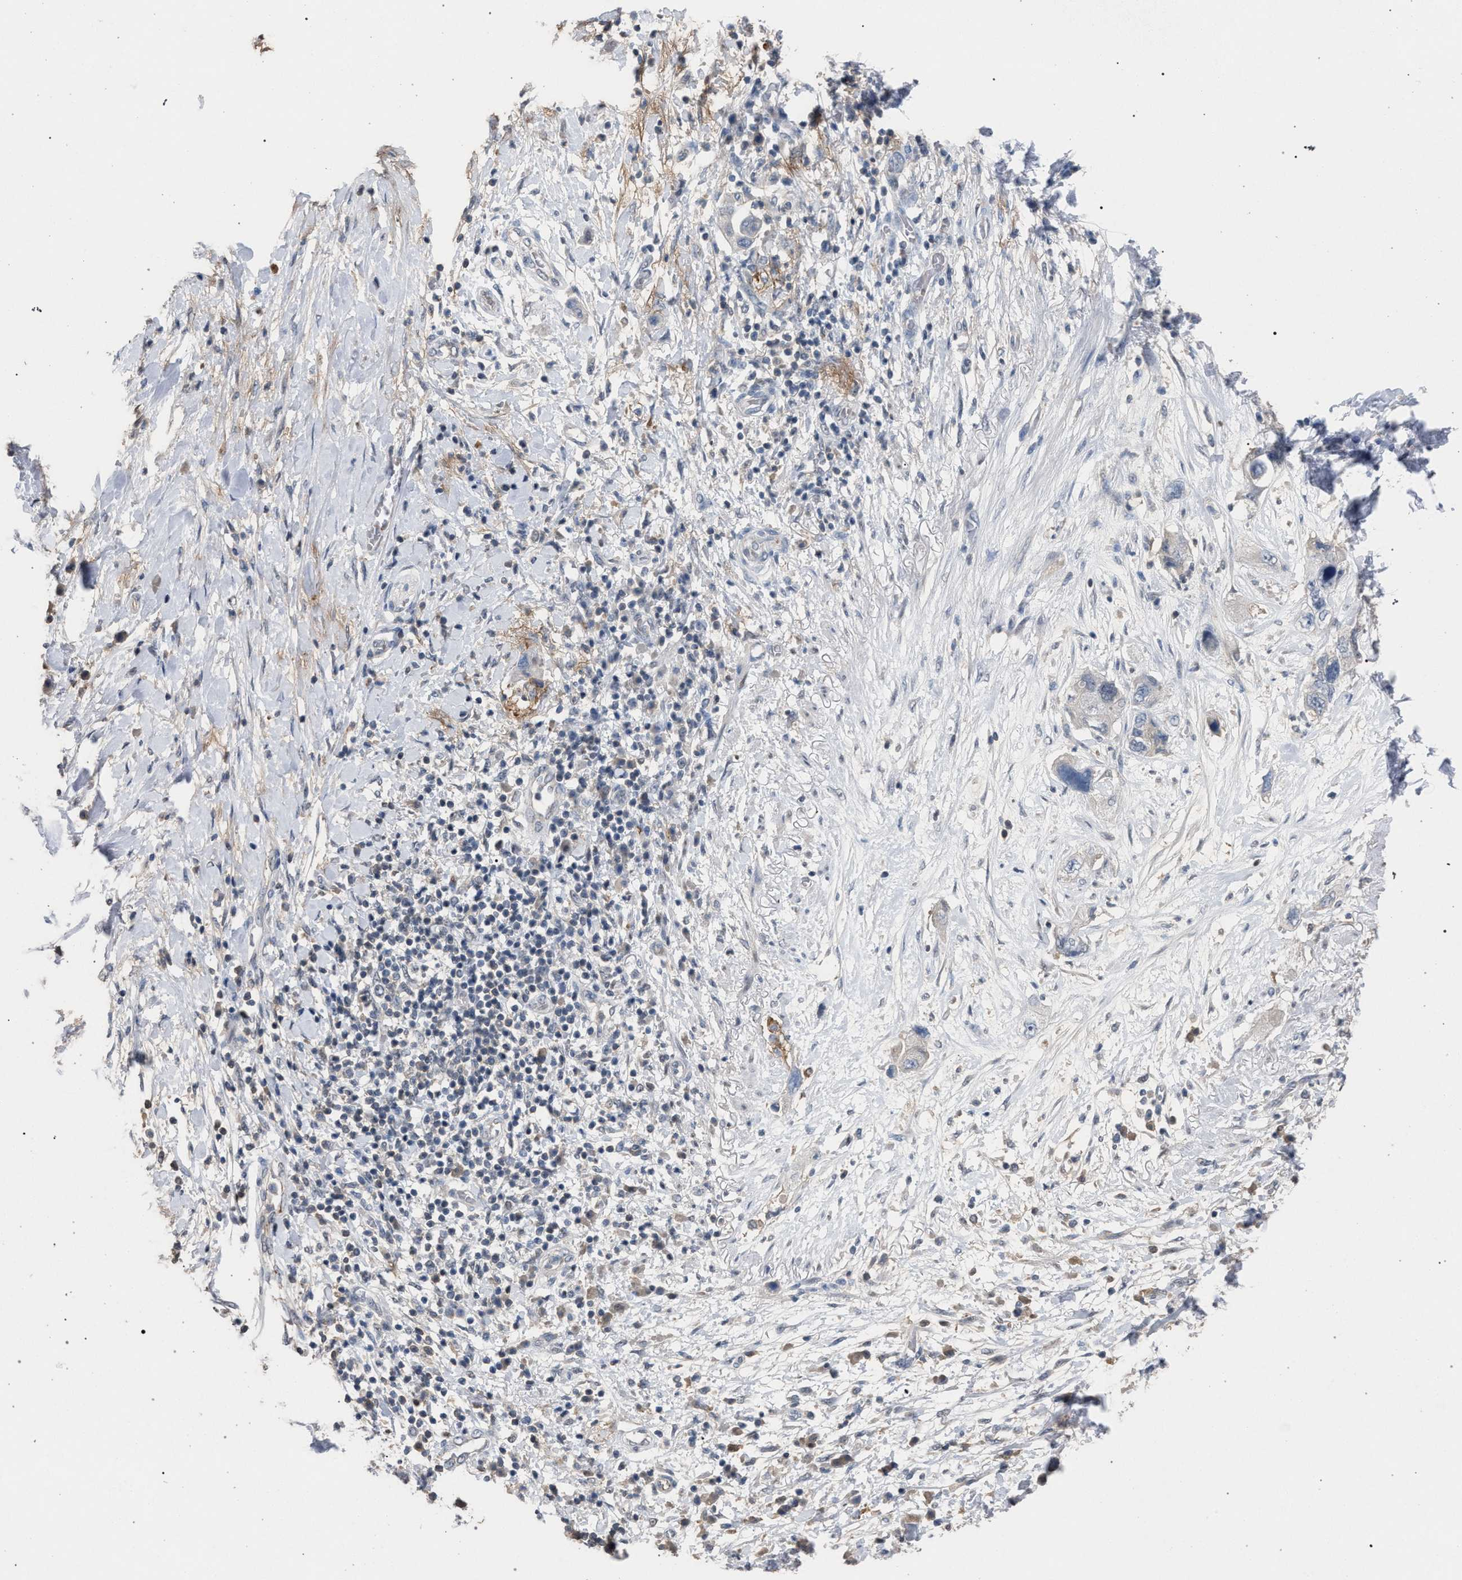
{"staining": {"intensity": "weak", "quantity": "<25%", "location": "cytoplasmic/membranous"}, "tissue": "pancreatic cancer", "cell_type": "Tumor cells", "image_type": "cancer", "snomed": [{"axis": "morphology", "description": "Adenocarcinoma, NOS"}, {"axis": "topography", "description": "Pancreas"}], "caption": "Micrograph shows no significant protein staining in tumor cells of pancreatic adenocarcinoma. Nuclei are stained in blue.", "gene": "TECPR1", "patient": {"sex": "female", "age": 73}}